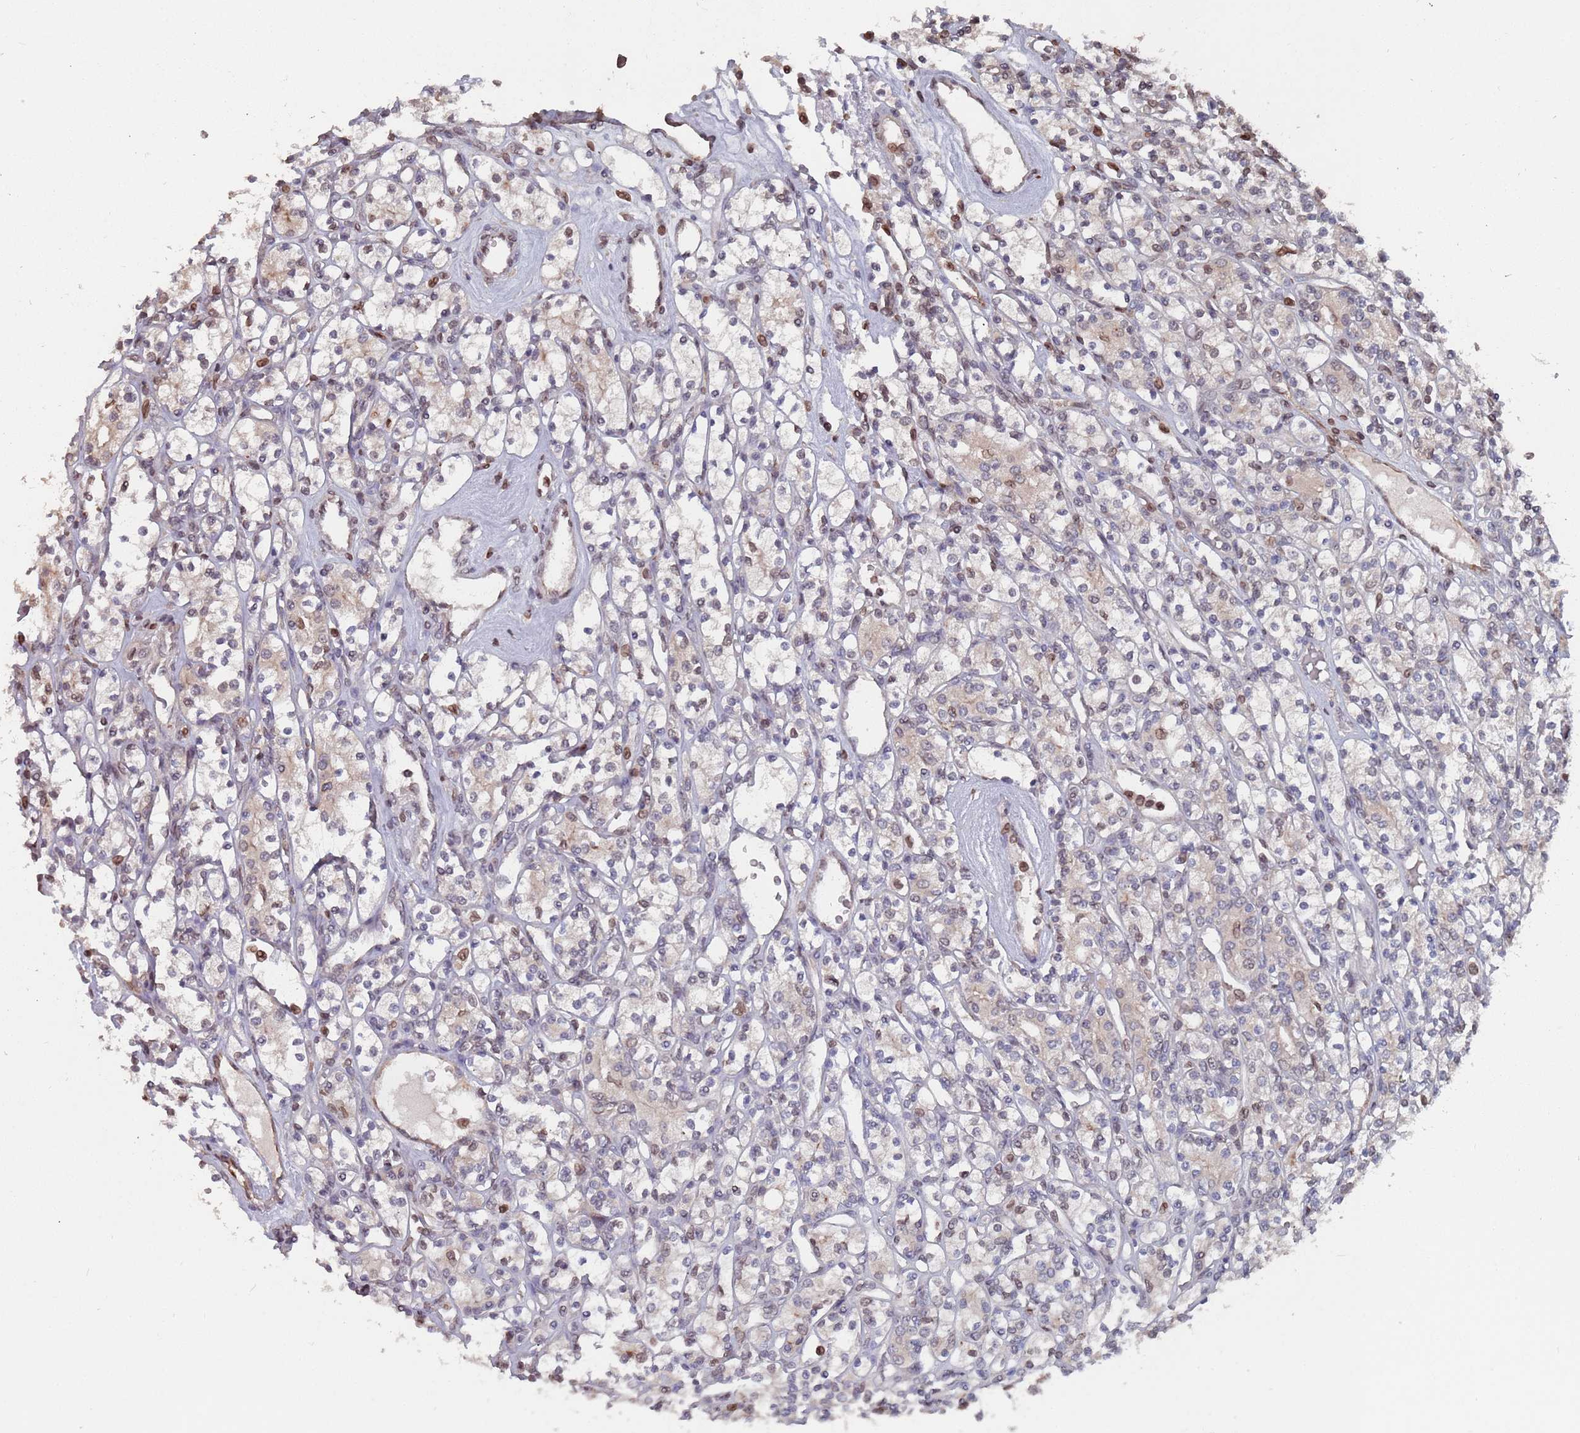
{"staining": {"intensity": "weak", "quantity": "25%-75%", "location": "cytoplasmic/membranous,nuclear"}, "tissue": "renal cancer", "cell_type": "Tumor cells", "image_type": "cancer", "snomed": [{"axis": "morphology", "description": "Adenocarcinoma, NOS"}, {"axis": "topography", "description": "Kidney"}], "caption": "Immunohistochemistry (IHC) image of renal cancer stained for a protein (brown), which reveals low levels of weak cytoplasmic/membranous and nuclear staining in about 25%-75% of tumor cells.", "gene": "SDHAF3", "patient": {"sex": "male", "age": 77}}